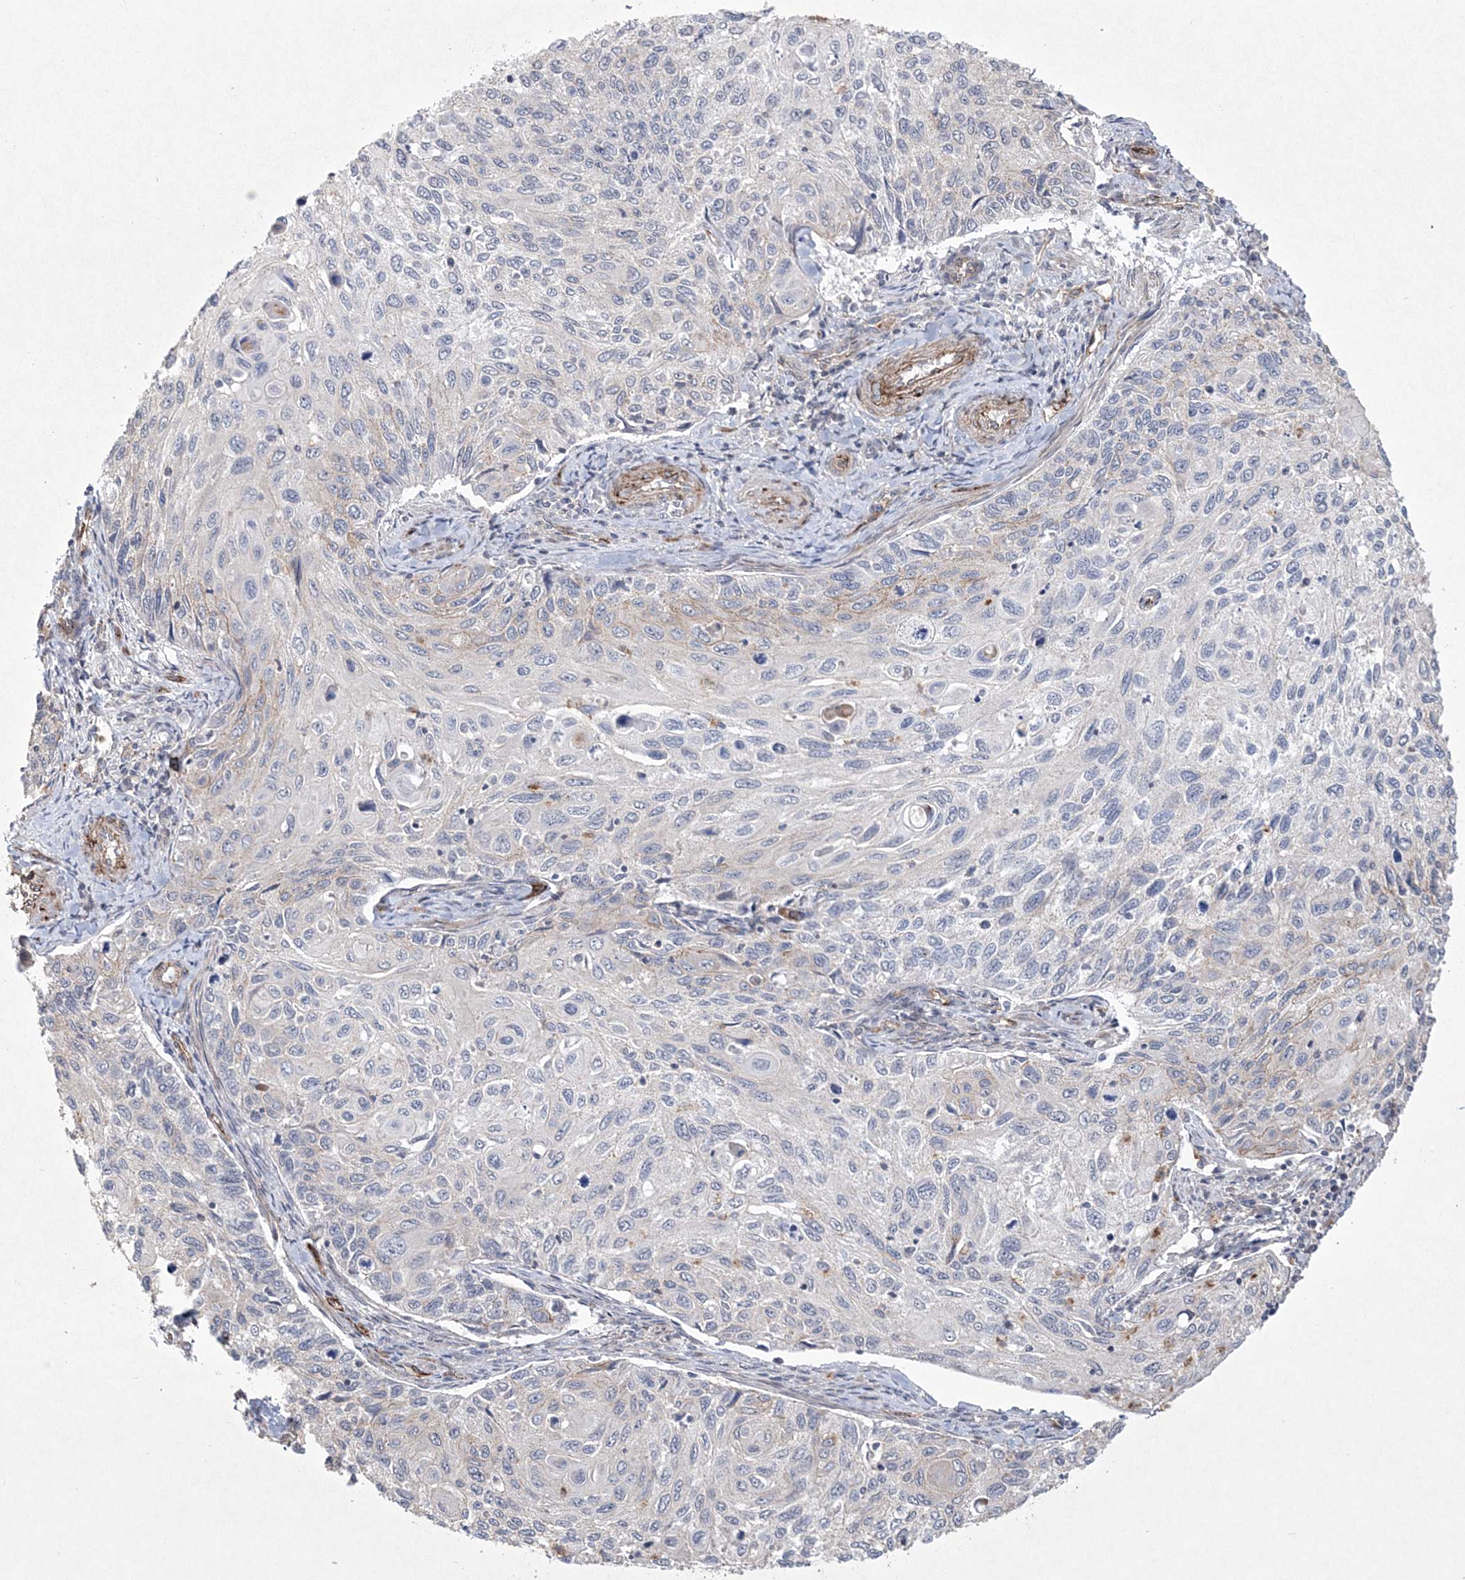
{"staining": {"intensity": "negative", "quantity": "none", "location": "none"}, "tissue": "cervical cancer", "cell_type": "Tumor cells", "image_type": "cancer", "snomed": [{"axis": "morphology", "description": "Squamous cell carcinoma, NOS"}, {"axis": "topography", "description": "Cervix"}], "caption": "Immunohistochemical staining of human squamous cell carcinoma (cervical) exhibits no significant staining in tumor cells.", "gene": "DPCD", "patient": {"sex": "female", "age": 70}}